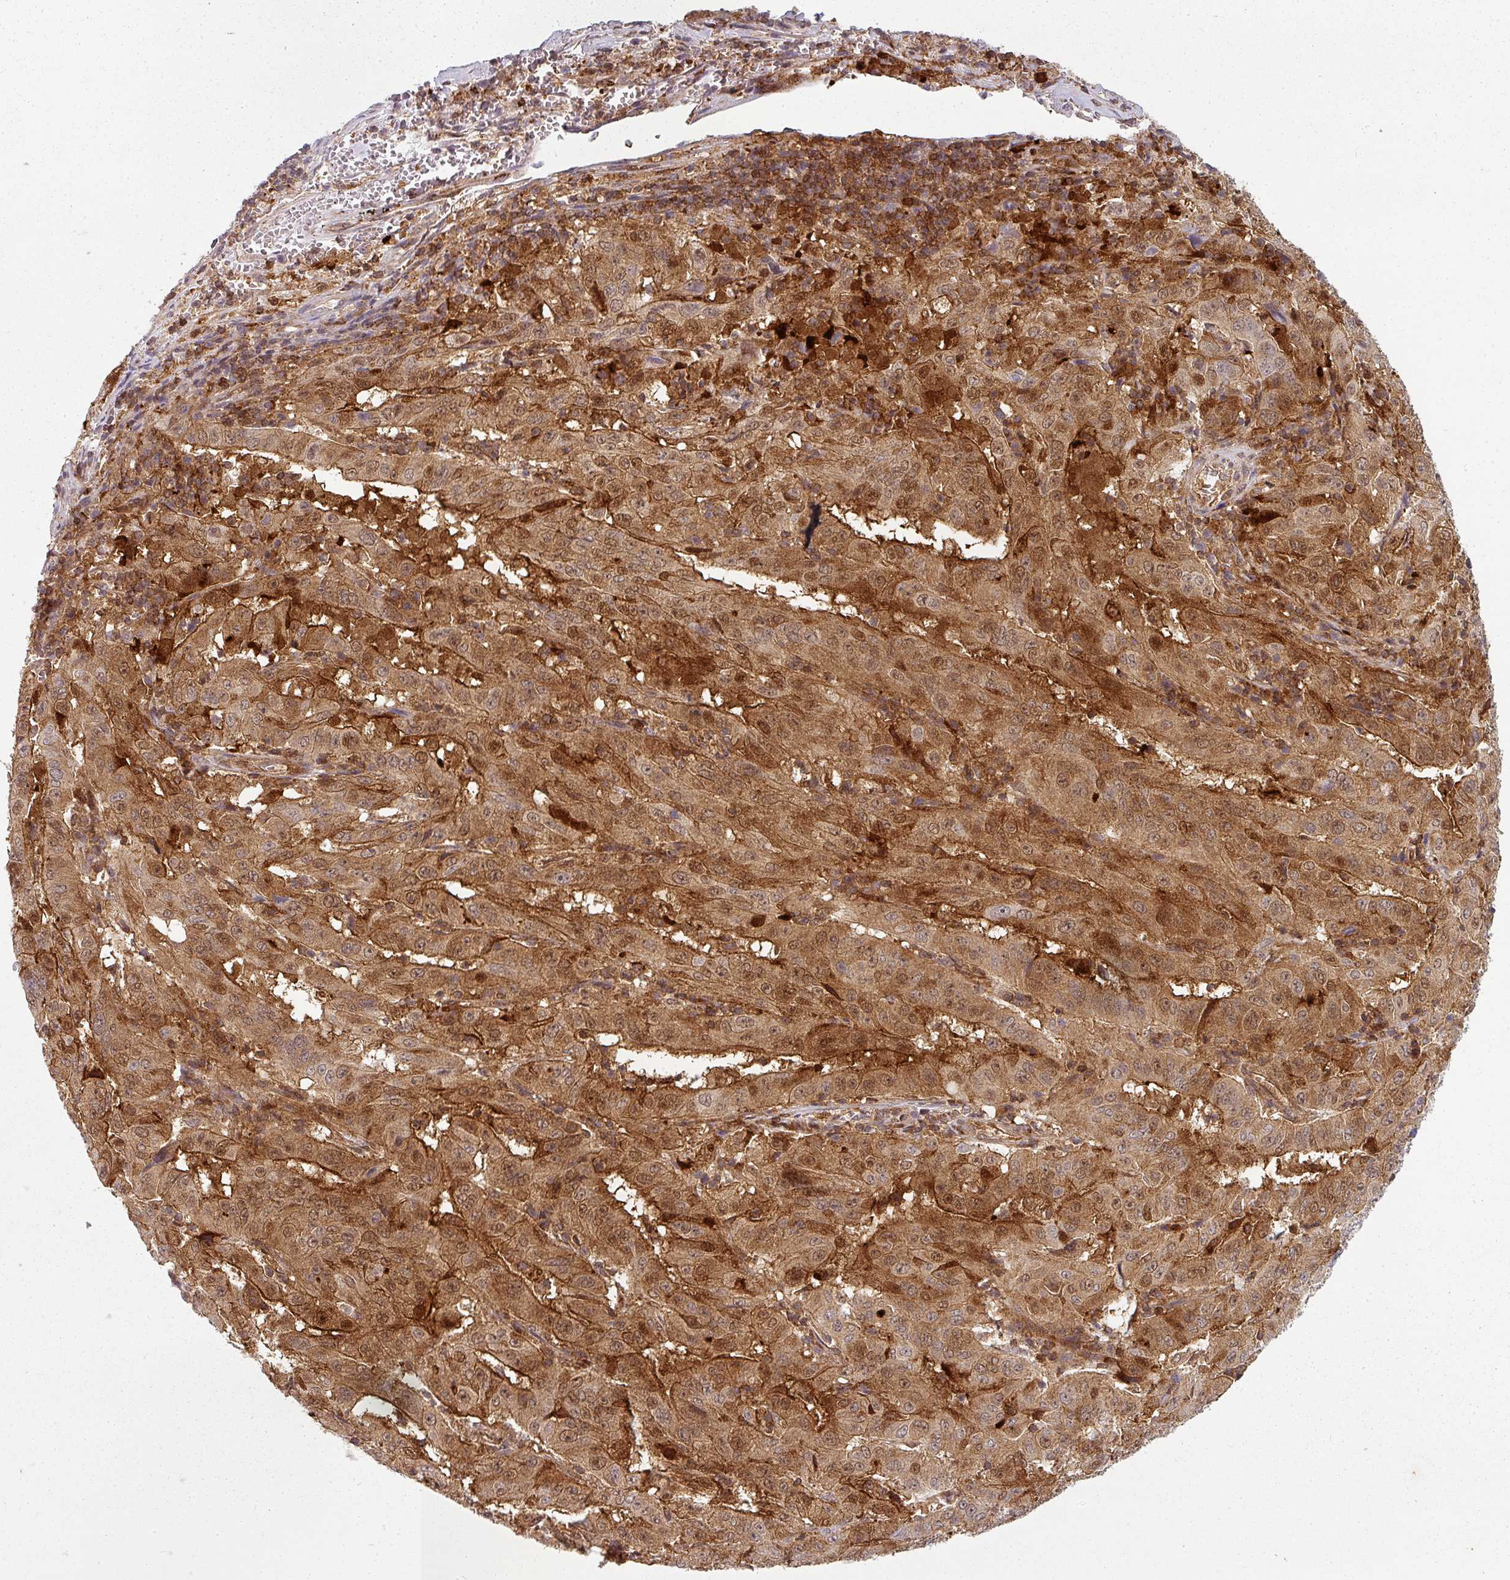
{"staining": {"intensity": "moderate", "quantity": ">75%", "location": "cytoplasmic/membranous,nuclear"}, "tissue": "pancreatic cancer", "cell_type": "Tumor cells", "image_type": "cancer", "snomed": [{"axis": "morphology", "description": "Adenocarcinoma, NOS"}, {"axis": "topography", "description": "Pancreas"}], "caption": "IHC photomicrograph of human pancreatic cancer (adenocarcinoma) stained for a protein (brown), which shows medium levels of moderate cytoplasmic/membranous and nuclear expression in about >75% of tumor cells.", "gene": "CLIC1", "patient": {"sex": "male", "age": 63}}